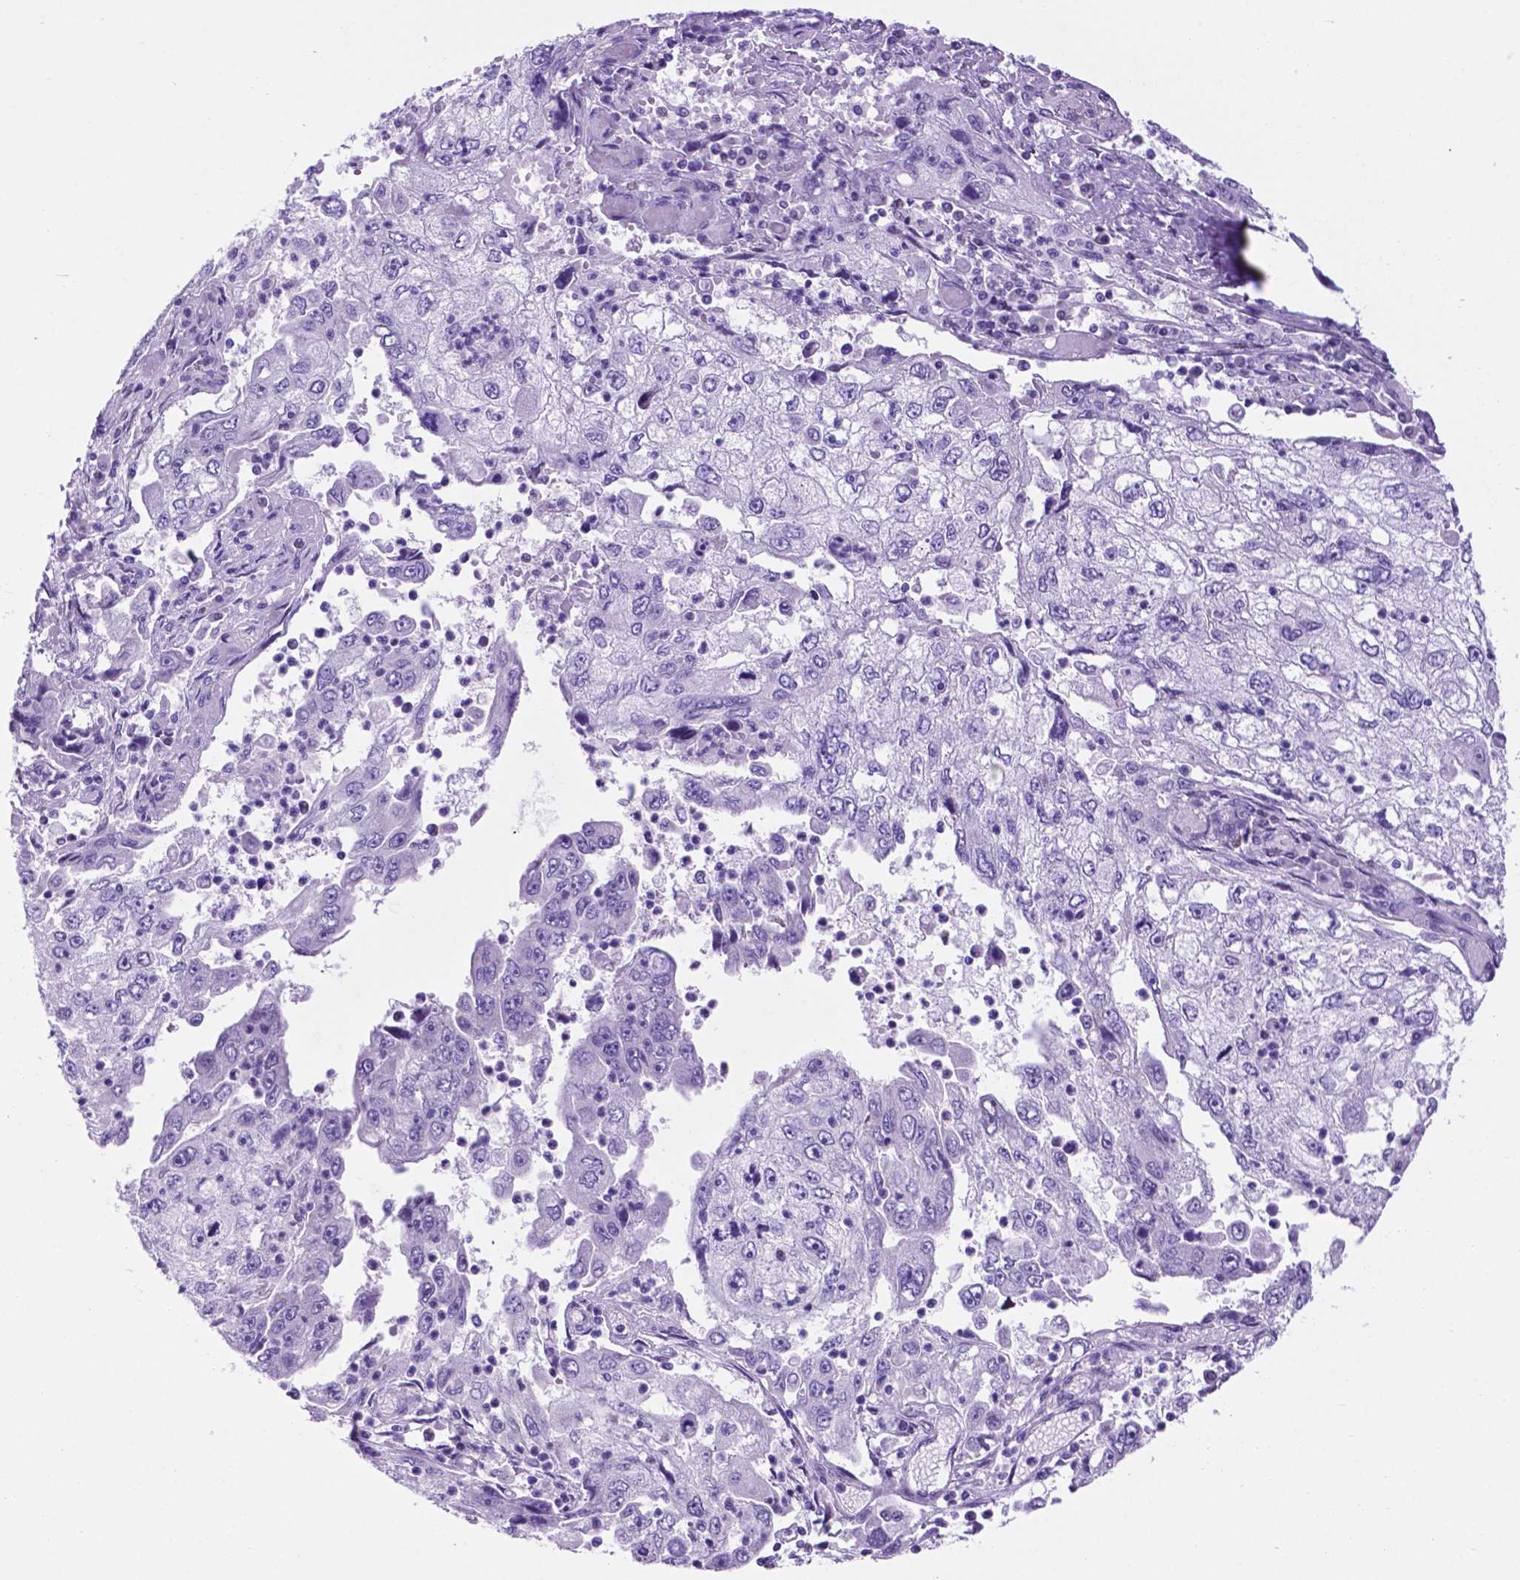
{"staining": {"intensity": "negative", "quantity": "none", "location": "none"}, "tissue": "cervical cancer", "cell_type": "Tumor cells", "image_type": "cancer", "snomed": [{"axis": "morphology", "description": "Squamous cell carcinoma, NOS"}, {"axis": "topography", "description": "Cervix"}], "caption": "This is an immunohistochemistry (IHC) photomicrograph of human cervical squamous cell carcinoma. There is no staining in tumor cells.", "gene": "TMEM210", "patient": {"sex": "female", "age": 36}}